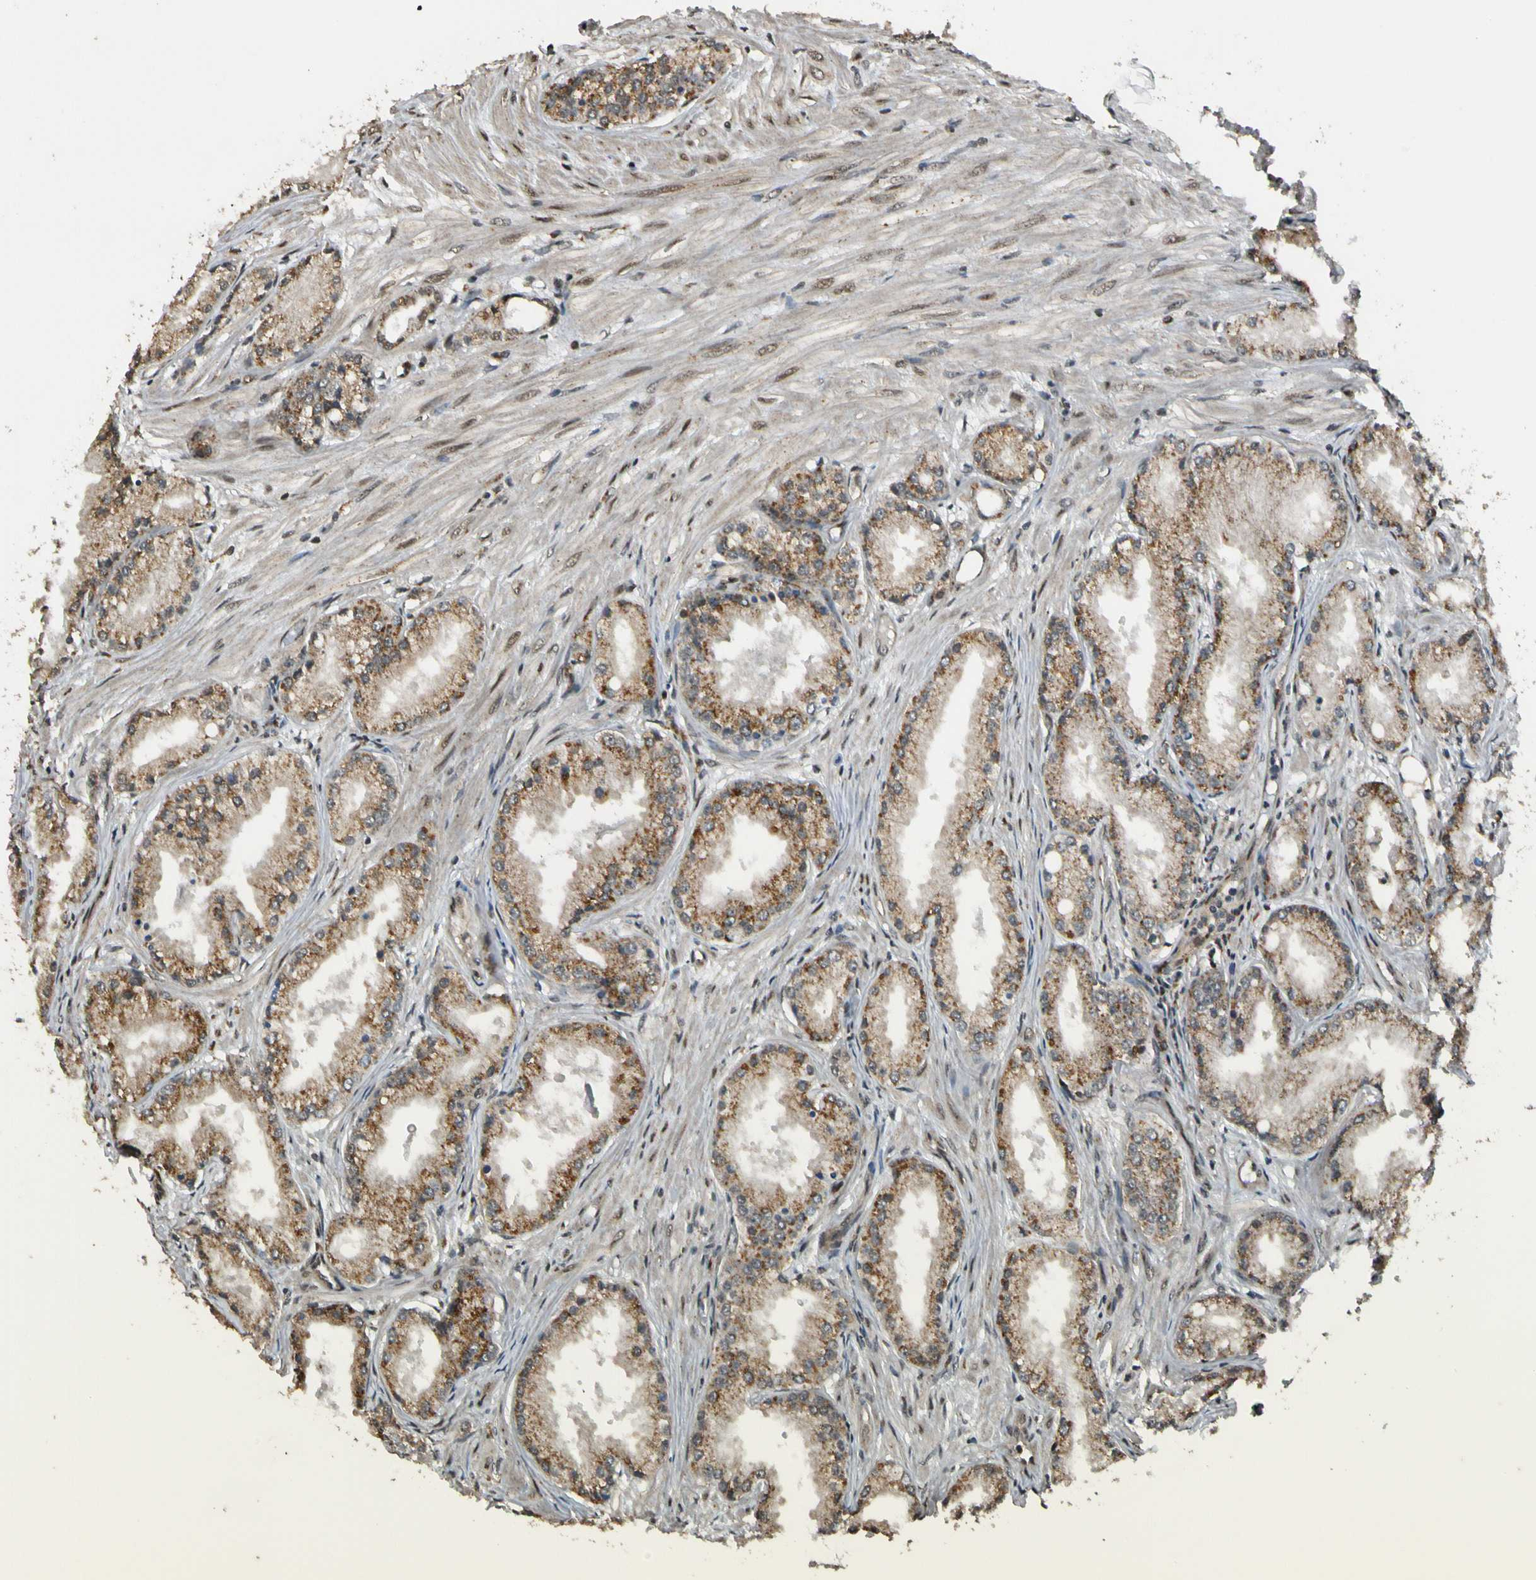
{"staining": {"intensity": "moderate", "quantity": ">75%", "location": "cytoplasmic/membranous"}, "tissue": "prostate cancer", "cell_type": "Tumor cells", "image_type": "cancer", "snomed": [{"axis": "morphology", "description": "Adenocarcinoma, Low grade"}, {"axis": "topography", "description": "Prostate"}], "caption": "Moderate cytoplasmic/membranous staining for a protein is identified in about >75% of tumor cells of adenocarcinoma (low-grade) (prostate) using immunohistochemistry (IHC).", "gene": "LAMTOR1", "patient": {"sex": "male", "age": 72}}